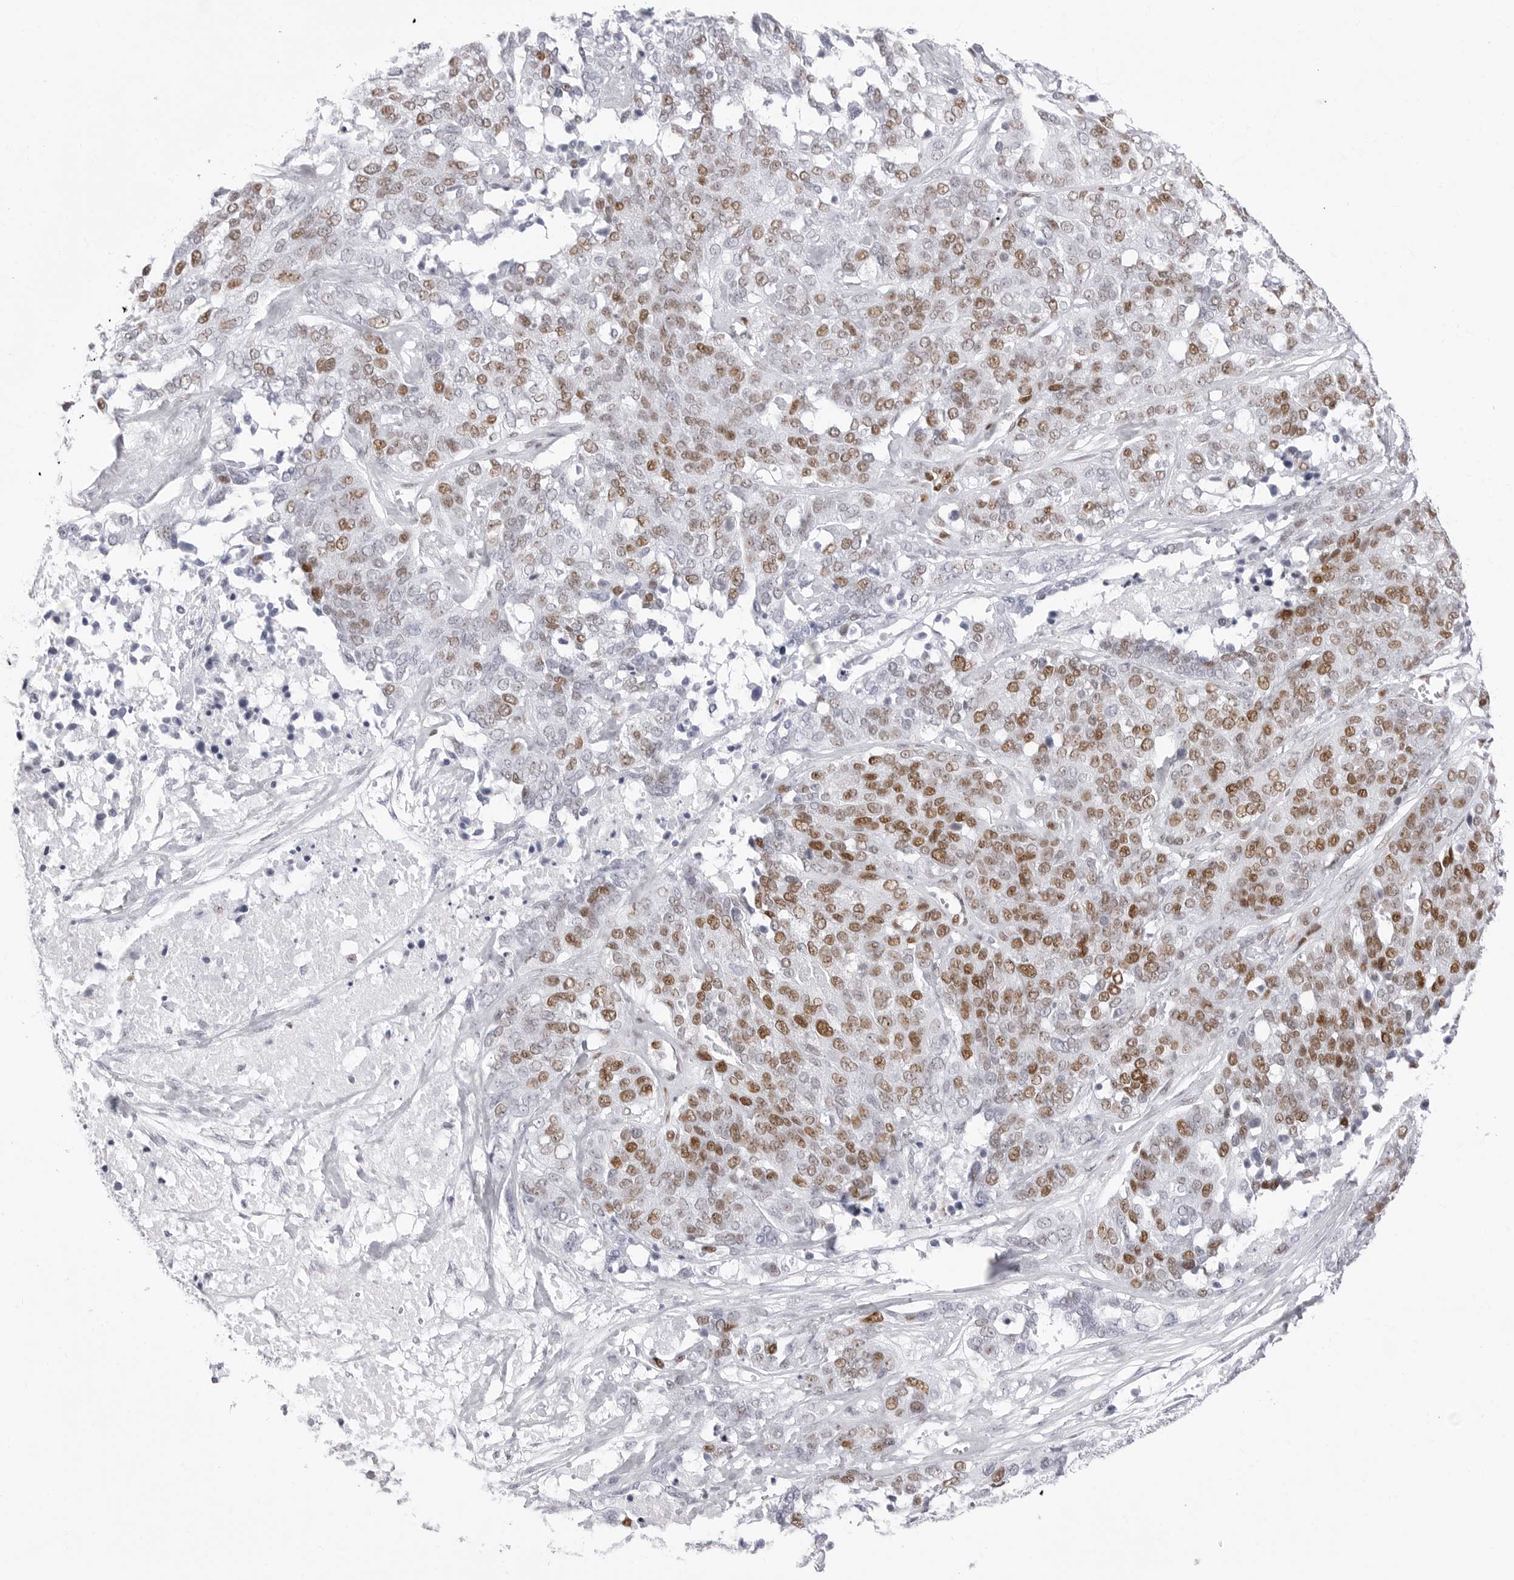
{"staining": {"intensity": "moderate", "quantity": ">75%", "location": "nuclear"}, "tissue": "ovarian cancer", "cell_type": "Tumor cells", "image_type": "cancer", "snomed": [{"axis": "morphology", "description": "Cystadenocarcinoma, serous, NOS"}, {"axis": "topography", "description": "Ovary"}], "caption": "Immunohistochemistry (DAB) staining of human ovarian serous cystadenocarcinoma reveals moderate nuclear protein positivity in approximately >75% of tumor cells. (DAB = brown stain, brightfield microscopy at high magnification).", "gene": "NASP", "patient": {"sex": "female", "age": 44}}